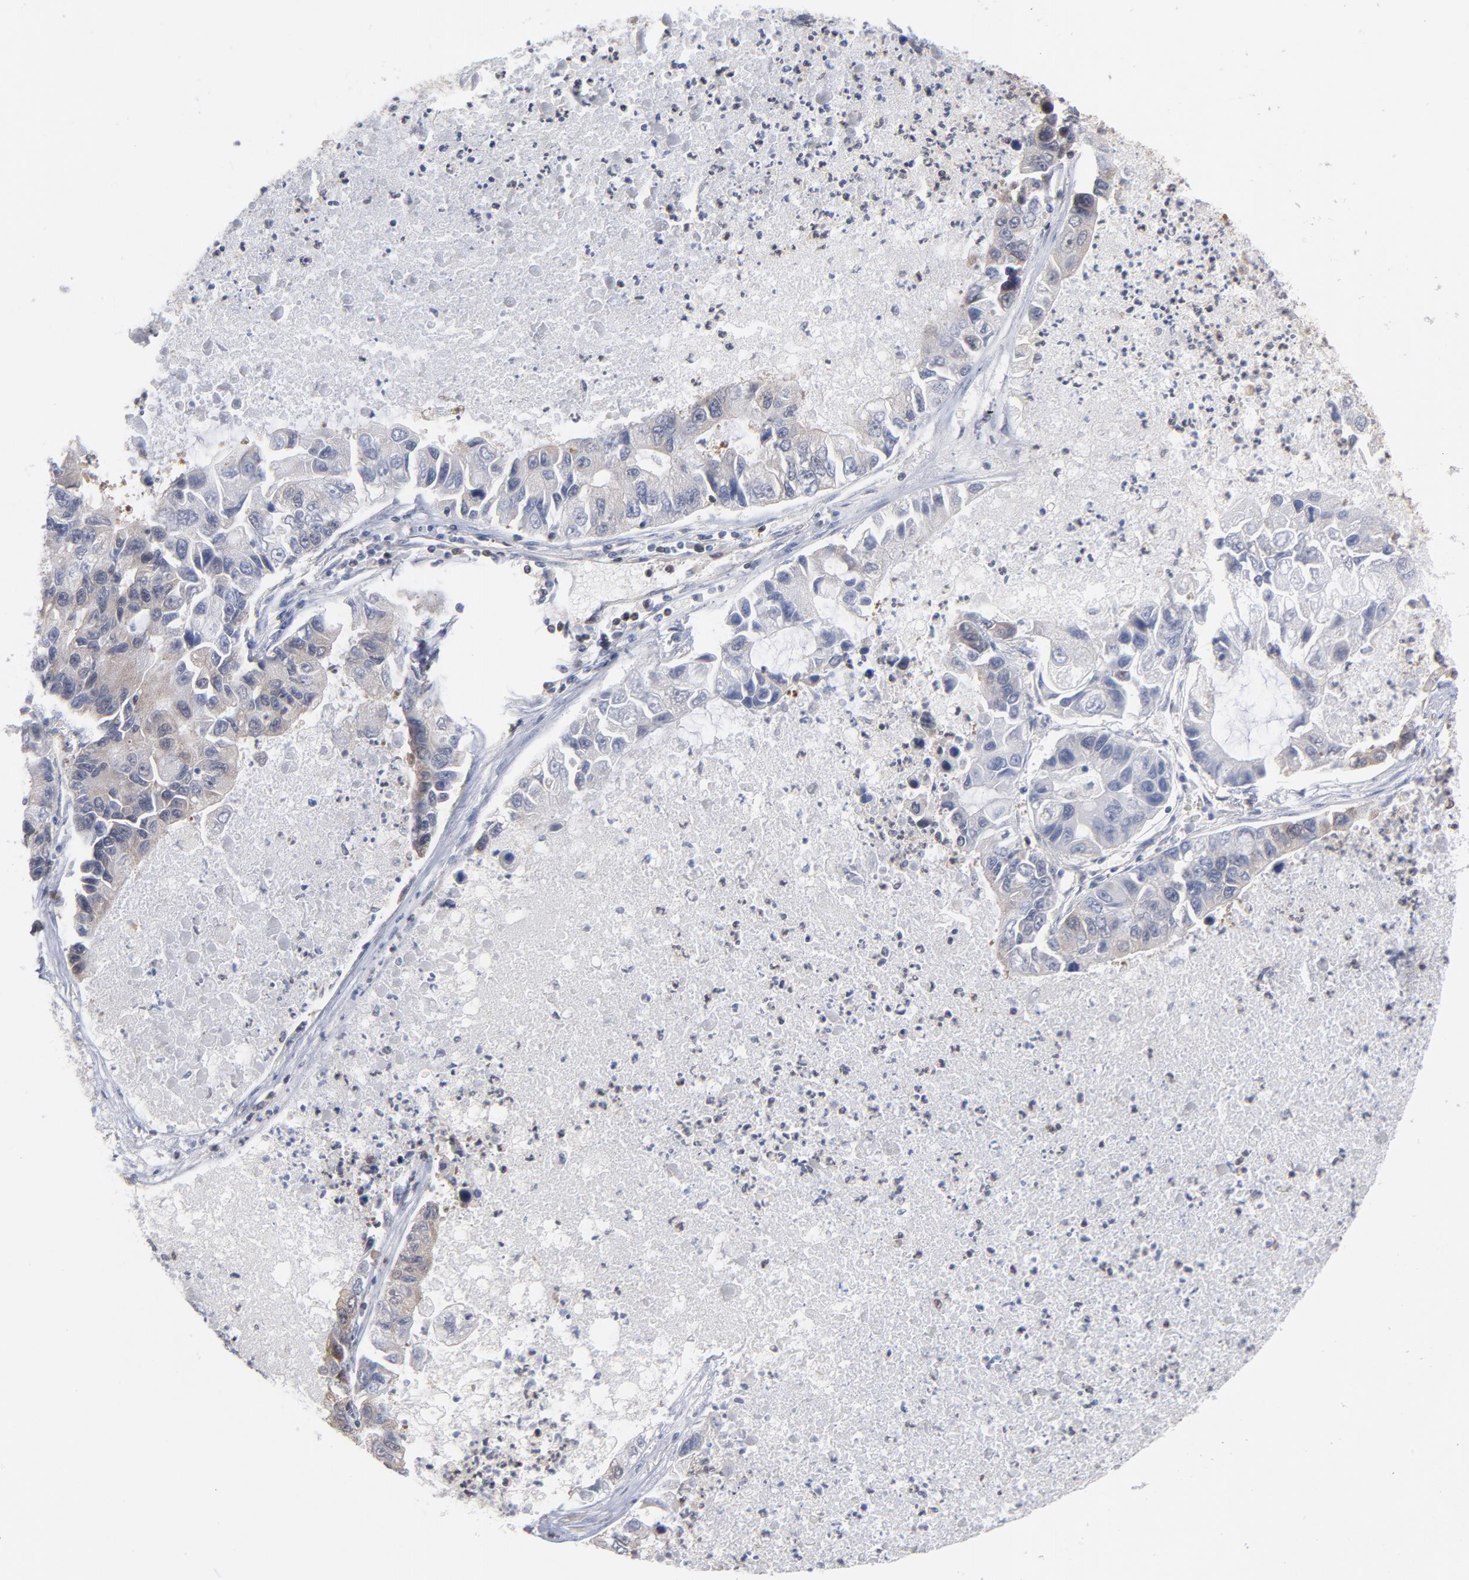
{"staining": {"intensity": "weak", "quantity": "25%-75%", "location": "cytoplasmic/membranous"}, "tissue": "lung cancer", "cell_type": "Tumor cells", "image_type": "cancer", "snomed": [{"axis": "morphology", "description": "Adenocarcinoma, NOS"}, {"axis": "topography", "description": "Lung"}], "caption": "The immunohistochemical stain shows weak cytoplasmic/membranous staining in tumor cells of lung cancer (adenocarcinoma) tissue.", "gene": "MAPRE1", "patient": {"sex": "female", "age": 51}}